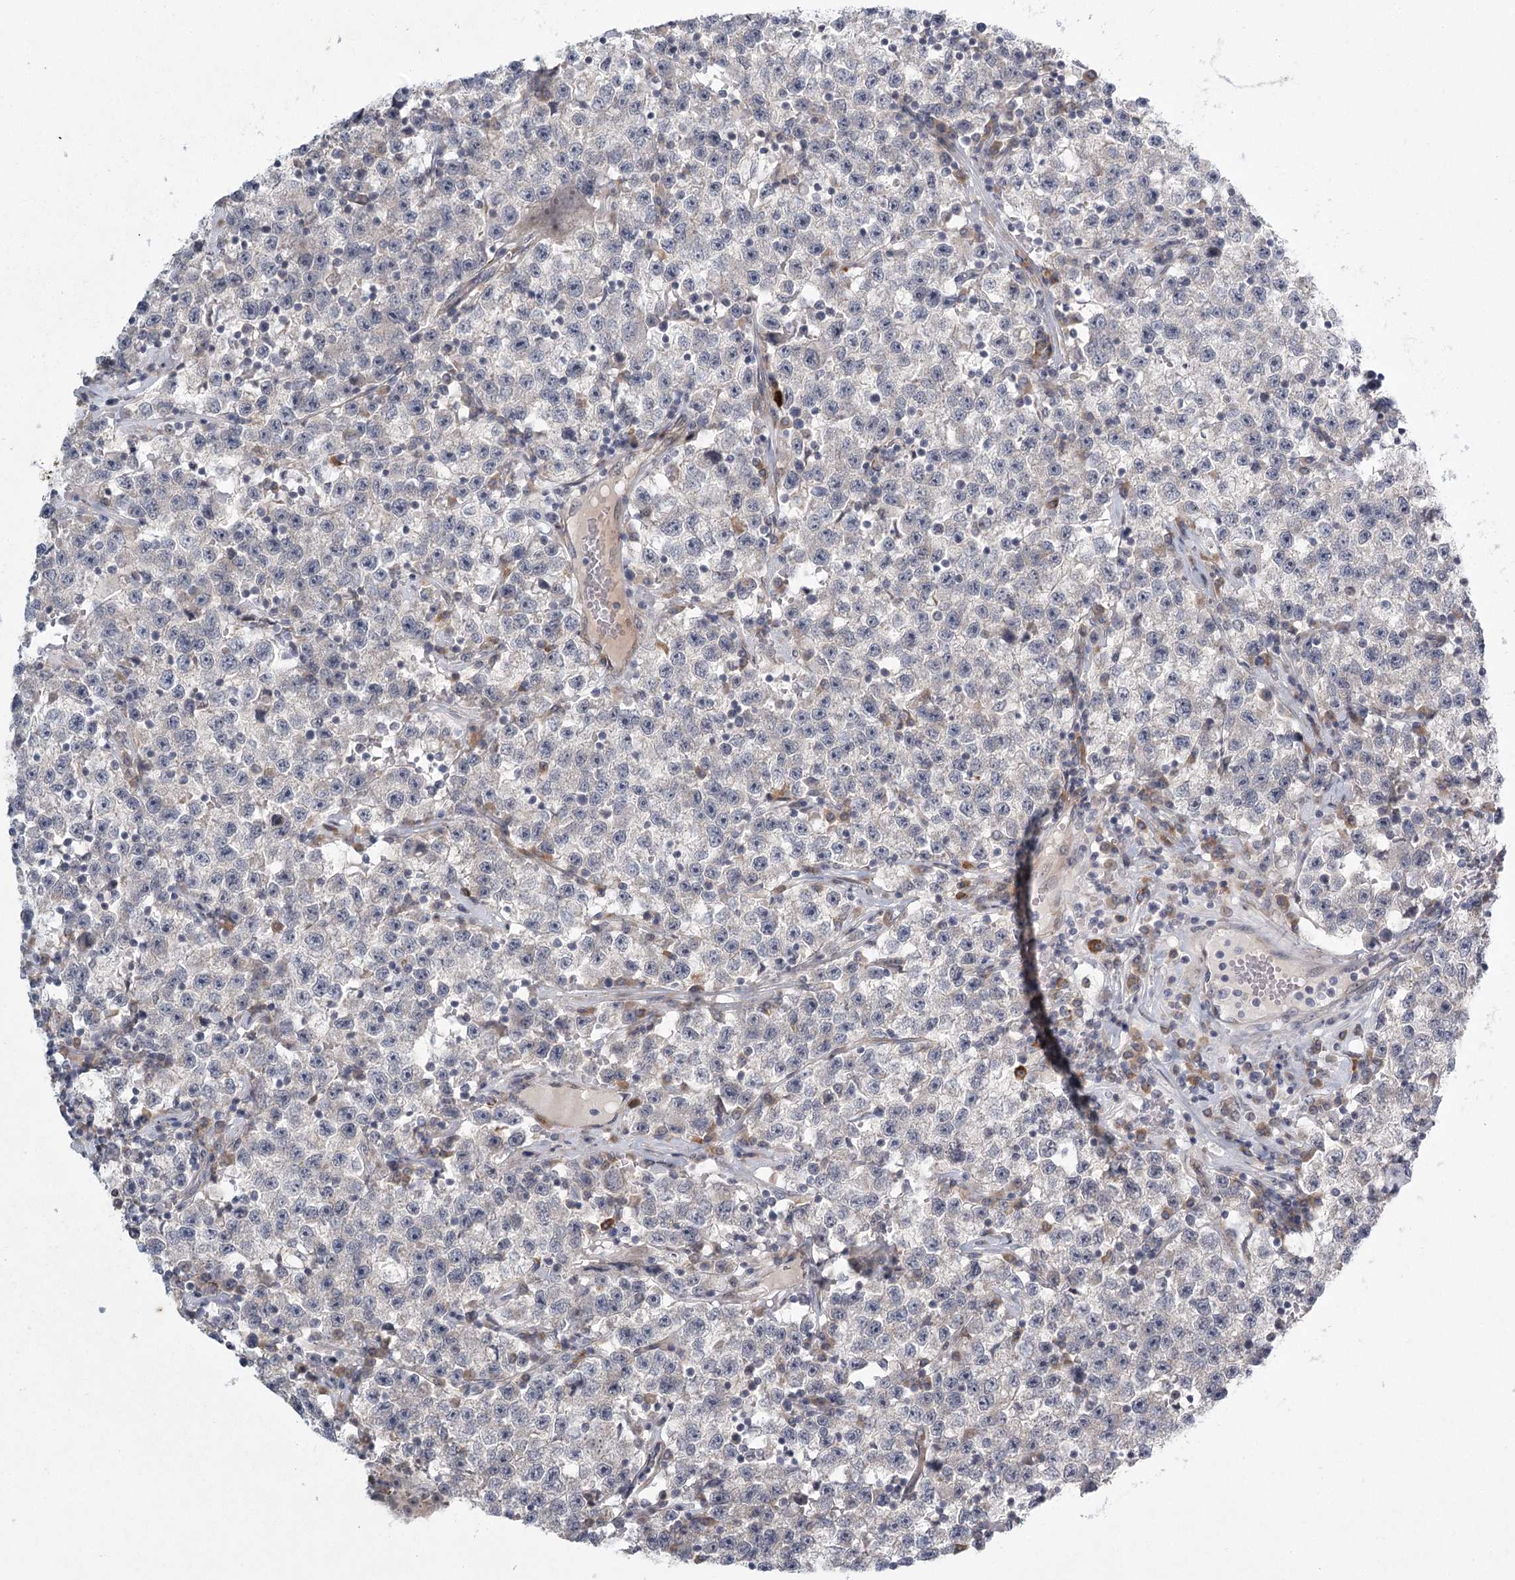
{"staining": {"intensity": "negative", "quantity": "none", "location": "none"}, "tissue": "testis cancer", "cell_type": "Tumor cells", "image_type": "cancer", "snomed": [{"axis": "morphology", "description": "Seminoma, NOS"}, {"axis": "topography", "description": "Testis"}], "caption": "High magnification brightfield microscopy of testis seminoma stained with DAB (brown) and counterstained with hematoxylin (blue): tumor cells show no significant positivity.", "gene": "MEPE", "patient": {"sex": "male", "age": 22}}